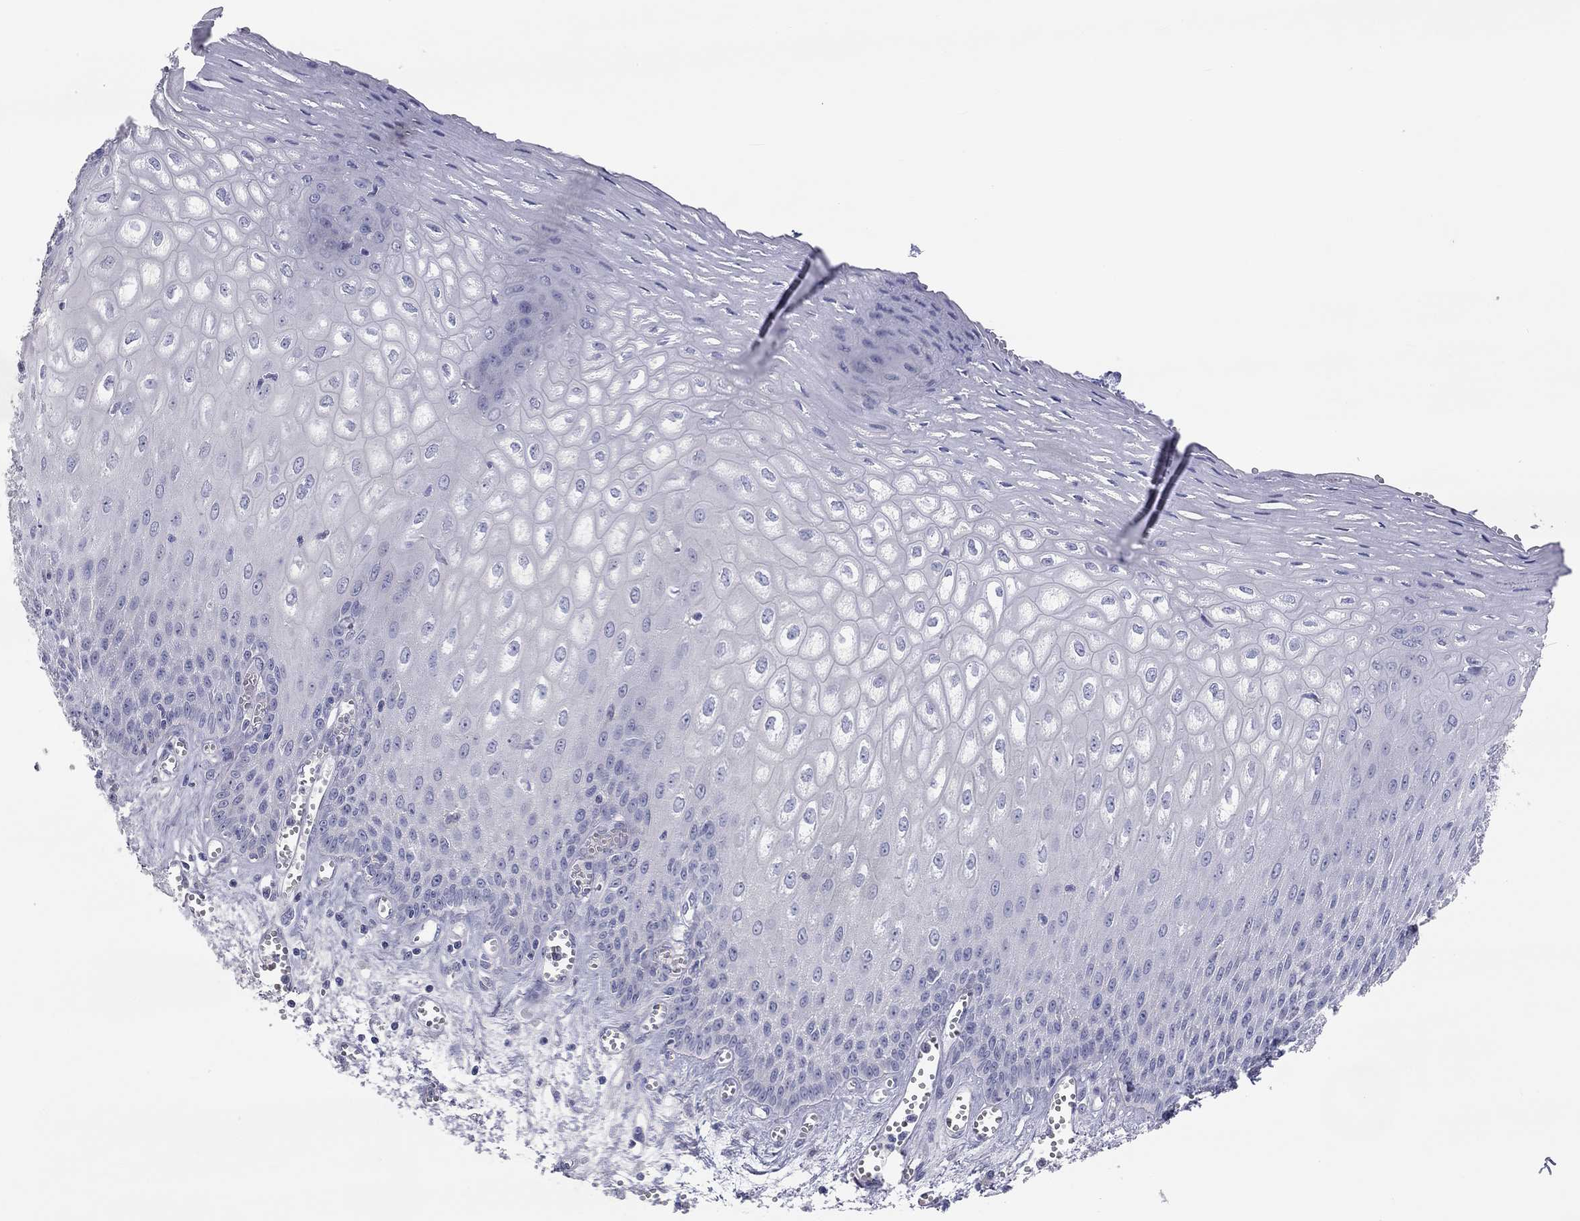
{"staining": {"intensity": "negative", "quantity": "none", "location": "none"}, "tissue": "esophagus", "cell_type": "Squamous epithelial cells", "image_type": "normal", "snomed": [{"axis": "morphology", "description": "Normal tissue, NOS"}, {"axis": "topography", "description": "Esophagus"}], "caption": "Immunohistochemical staining of unremarkable human esophagus demonstrates no significant positivity in squamous epithelial cells. The staining was performed using DAB (3,3'-diaminobenzidine) to visualize the protein expression in brown, while the nuclei were stained in blue with hematoxylin (Magnification: 20x).", "gene": "ST7L", "patient": {"sex": "male", "age": 58}}